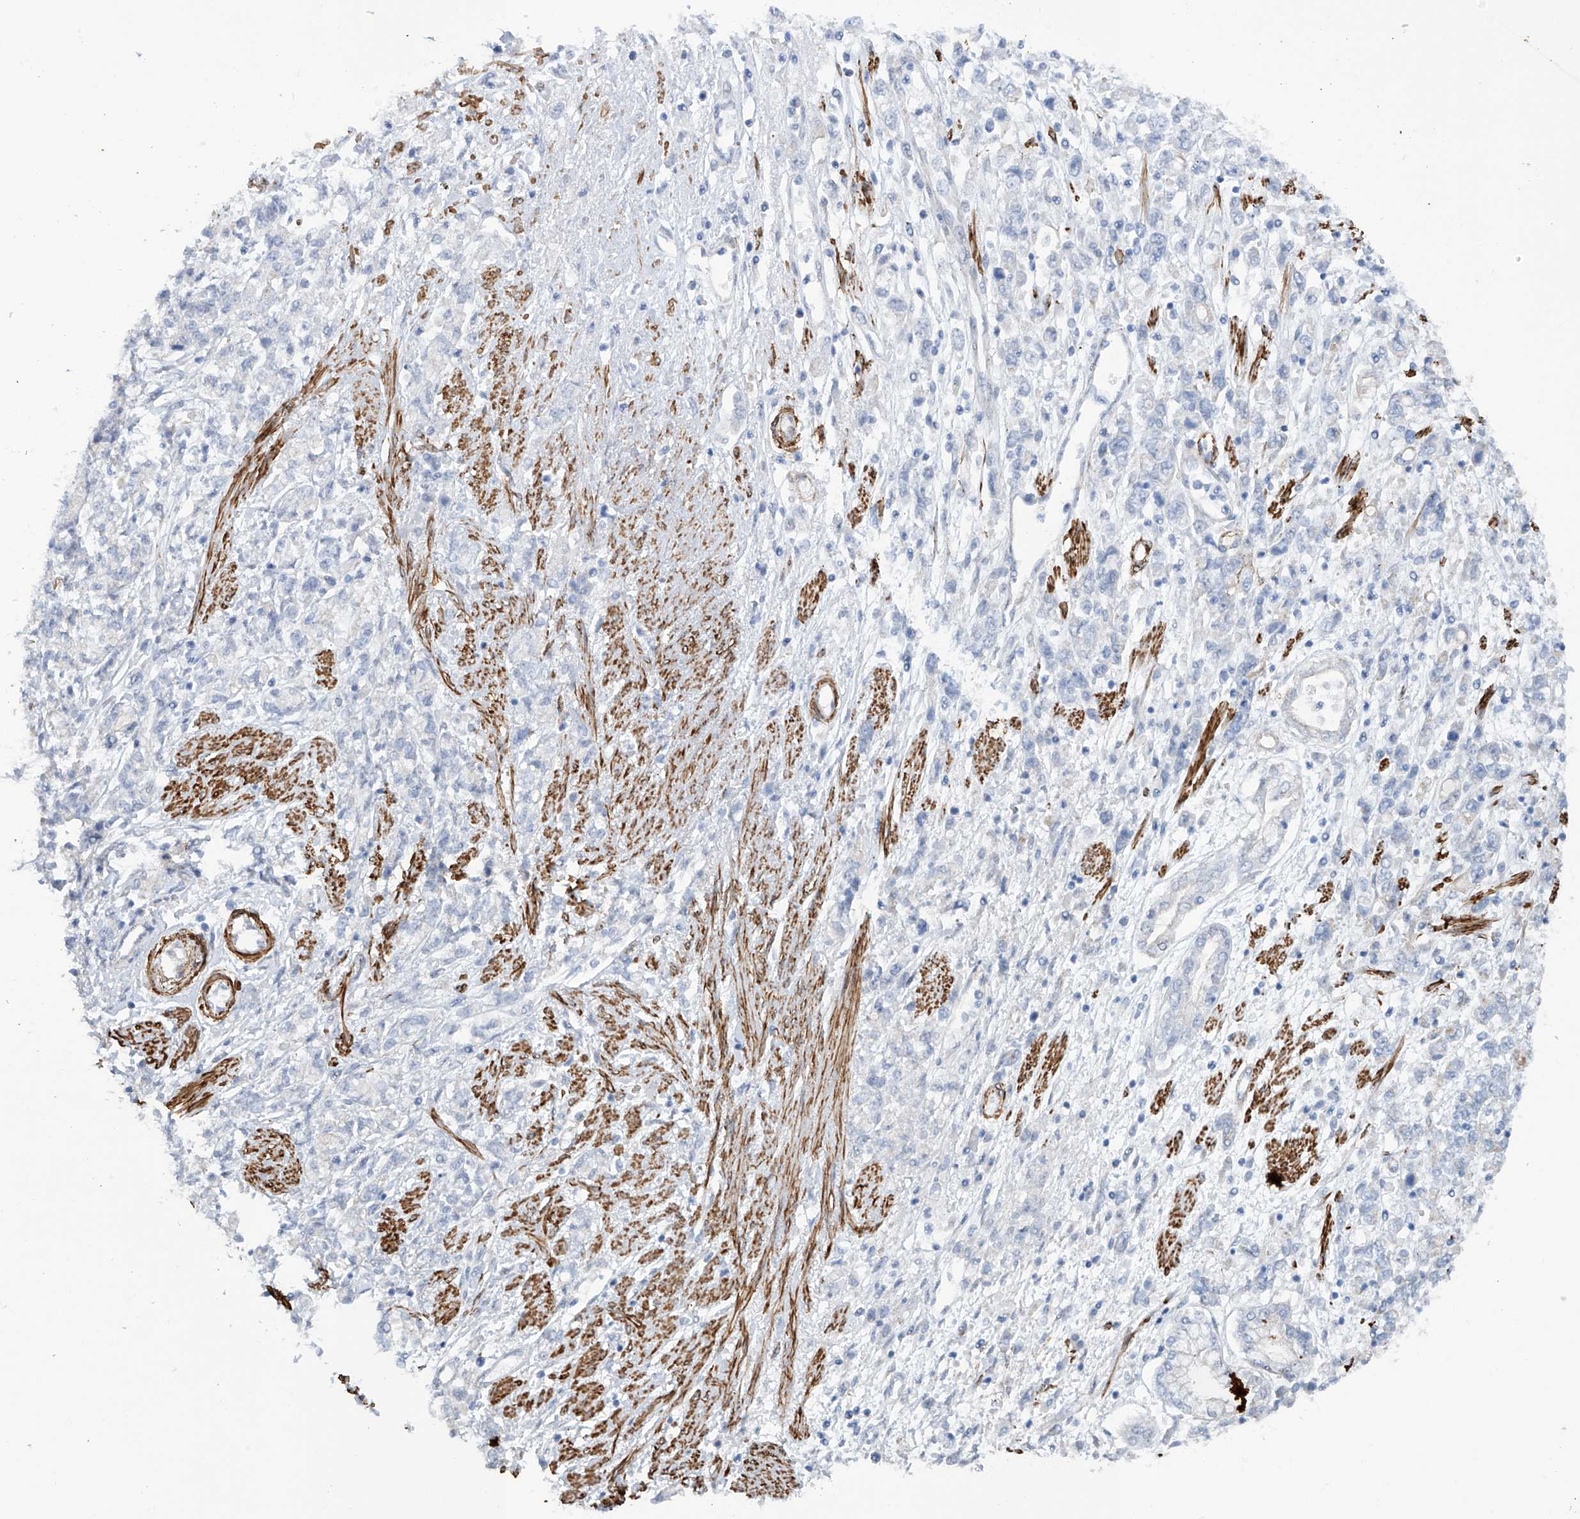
{"staining": {"intensity": "negative", "quantity": "none", "location": "none"}, "tissue": "stomach cancer", "cell_type": "Tumor cells", "image_type": "cancer", "snomed": [{"axis": "morphology", "description": "Adenocarcinoma, NOS"}, {"axis": "topography", "description": "Stomach"}], "caption": "Immunohistochemistry of human stomach cancer reveals no positivity in tumor cells.", "gene": "ZNF490", "patient": {"sex": "female", "age": 76}}